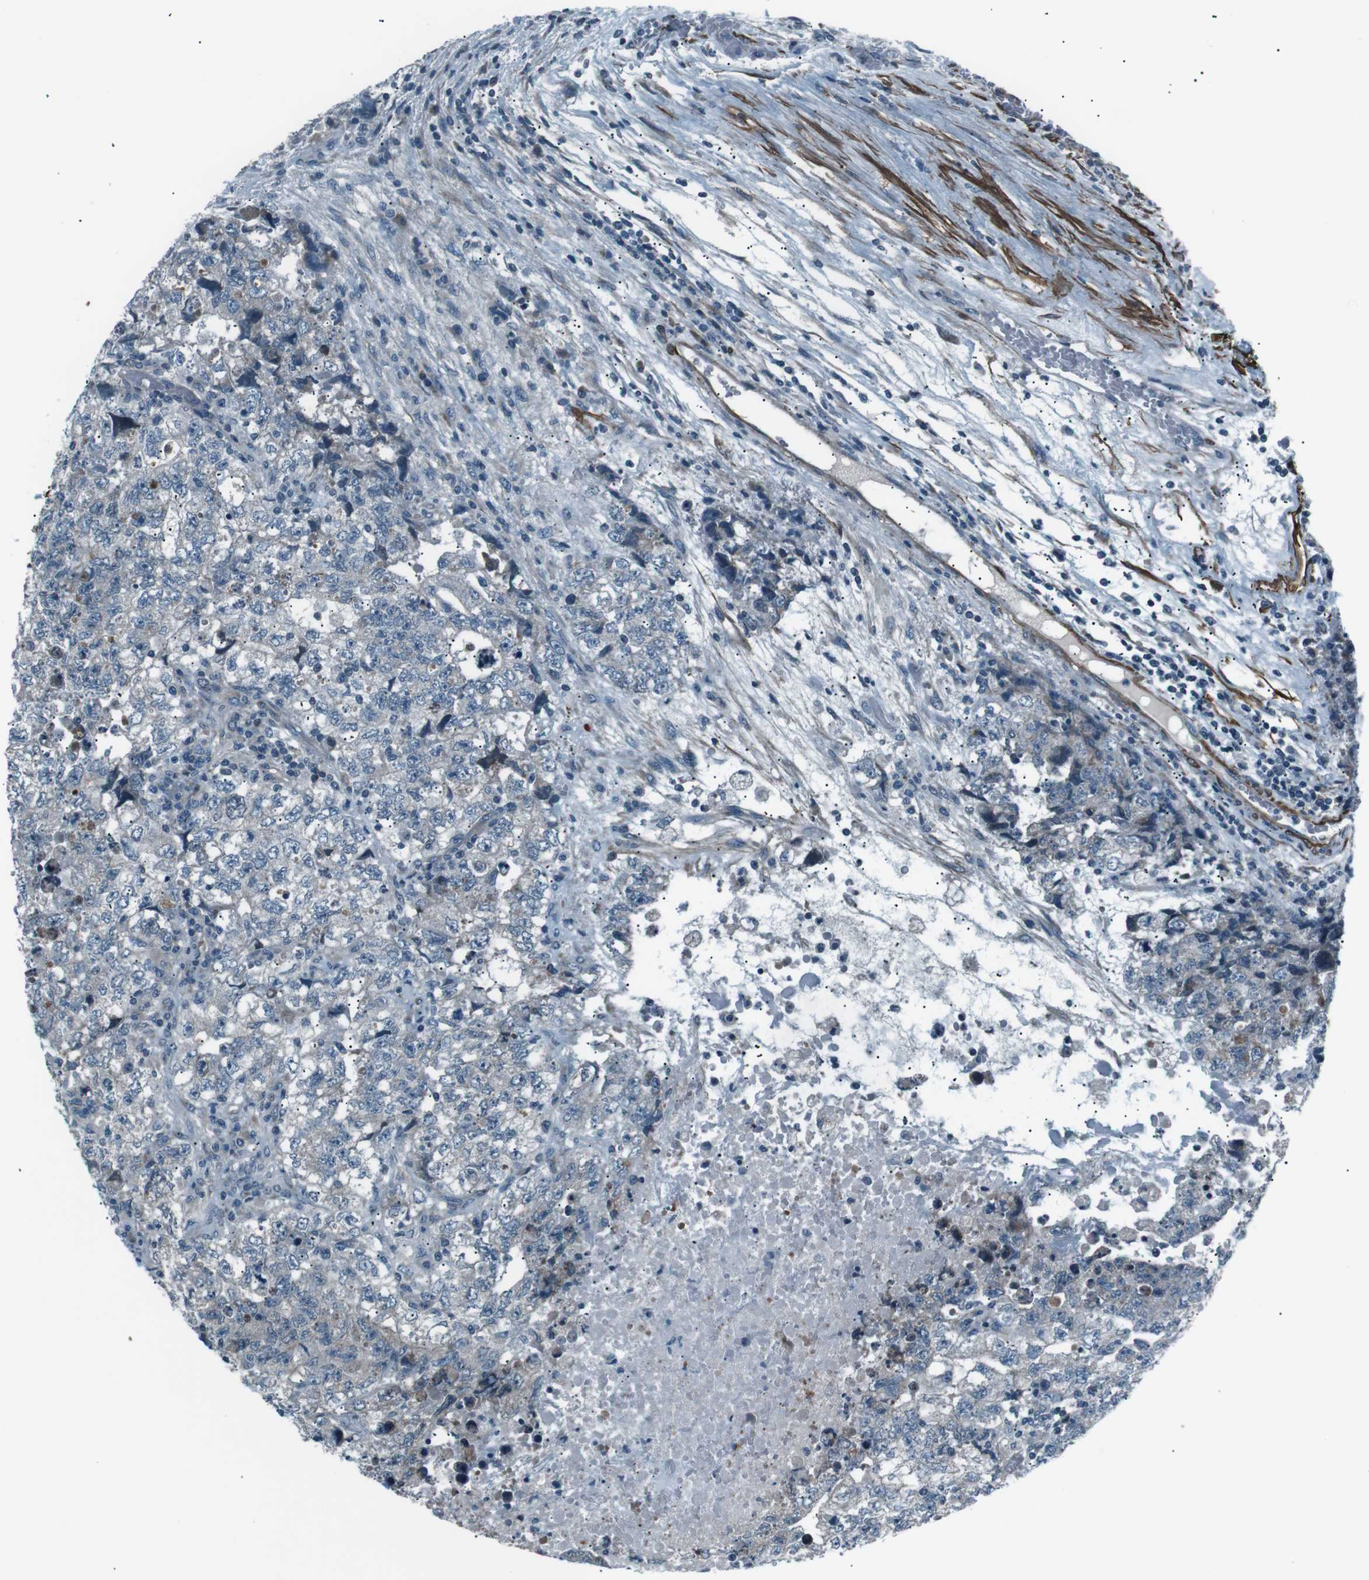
{"staining": {"intensity": "negative", "quantity": "none", "location": "none"}, "tissue": "testis cancer", "cell_type": "Tumor cells", "image_type": "cancer", "snomed": [{"axis": "morphology", "description": "Carcinoma, Embryonal, NOS"}, {"axis": "topography", "description": "Testis"}], "caption": "Immunohistochemical staining of embryonal carcinoma (testis) exhibits no significant positivity in tumor cells.", "gene": "PDLIM5", "patient": {"sex": "male", "age": 36}}